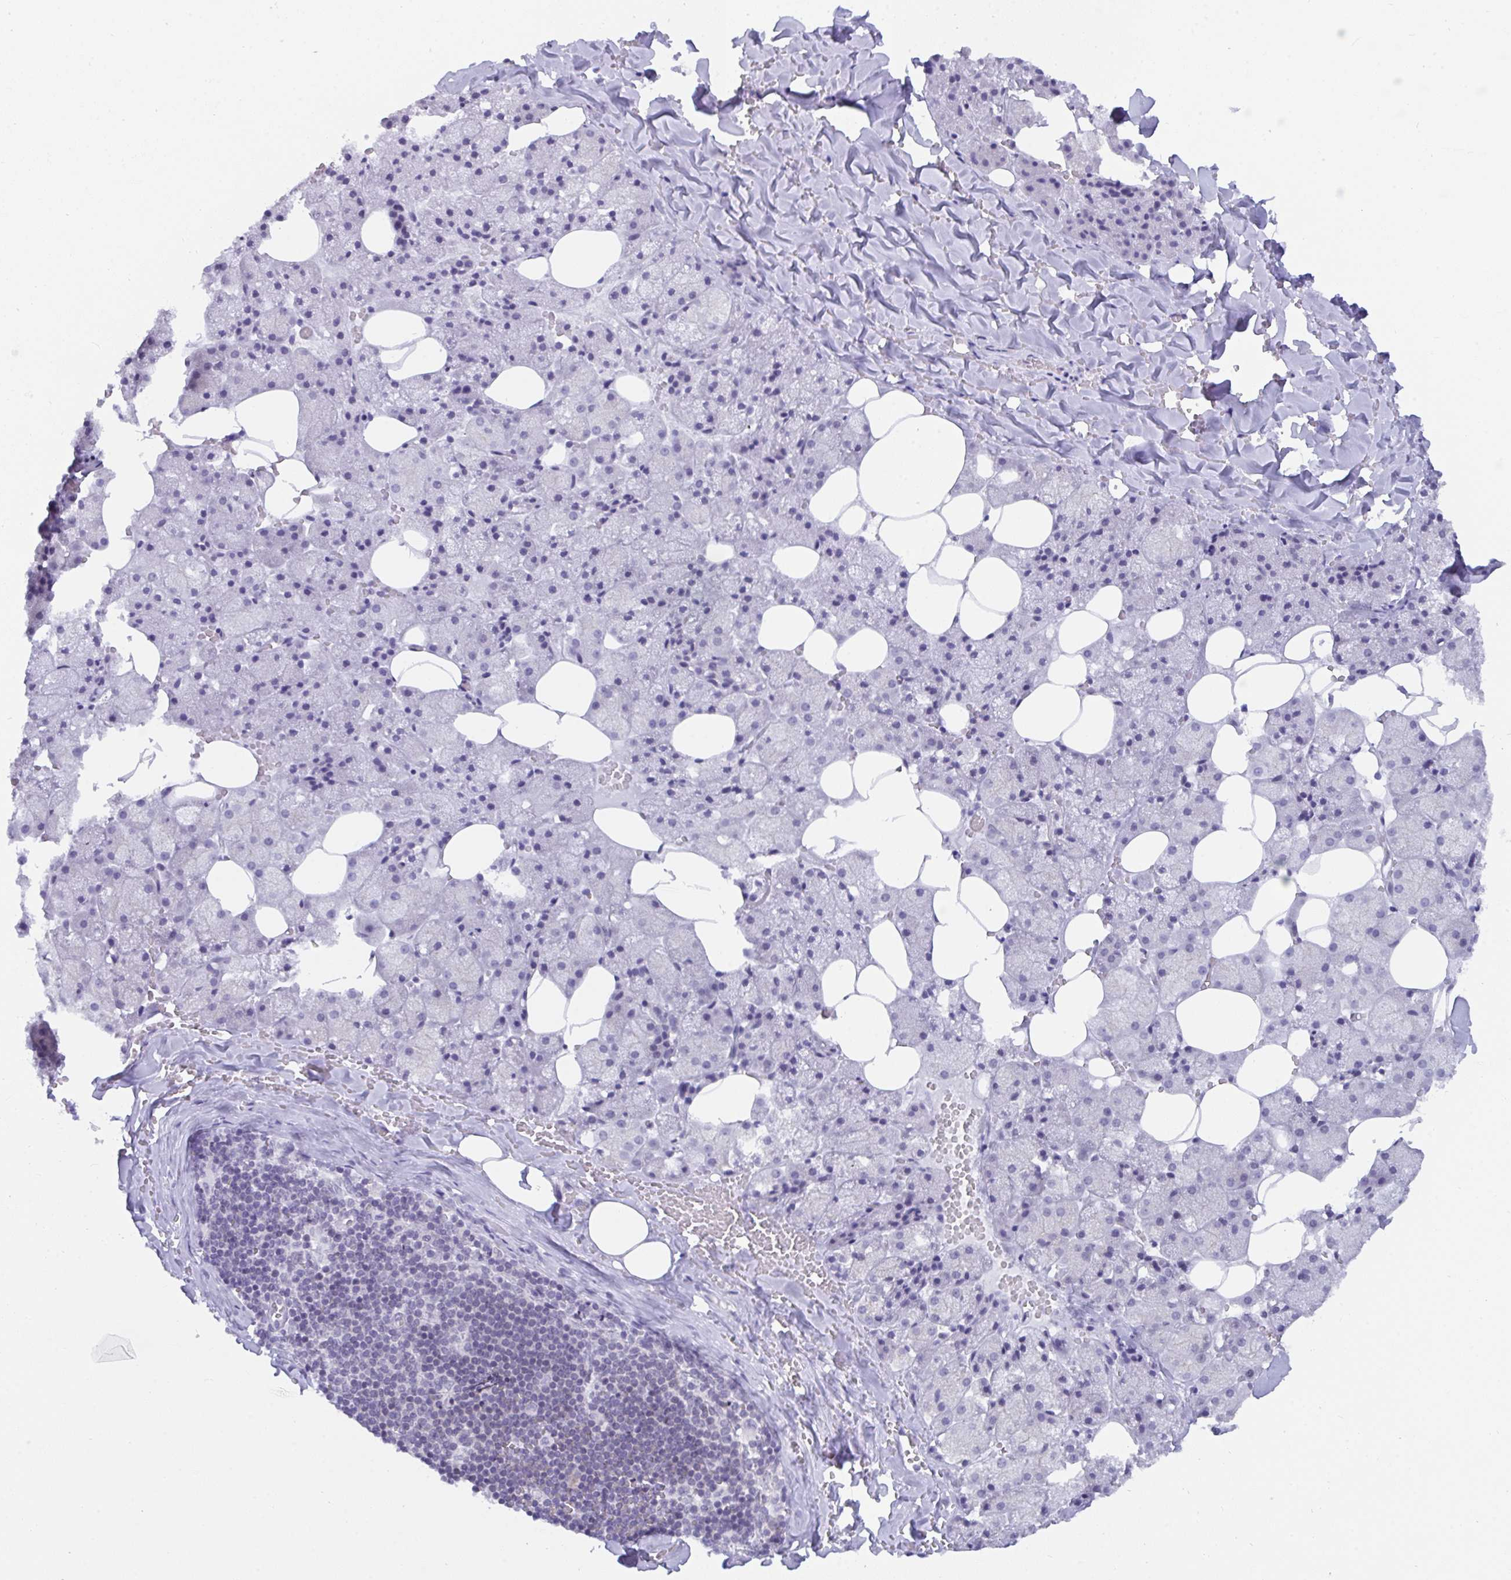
{"staining": {"intensity": "negative", "quantity": "none", "location": "none"}, "tissue": "salivary gland", "cell_type": "Glandular cells", "image_type": "normal", "snomed": [{"axis": "morphology", "description": "Normal tissue, NOS"}, {"axis": "topography", "description": "Salivary gland"}, {"axis": "topography", "description": "Peripheral nerve tissue"}], "caption": "The image shows no staining of glandular cells in normal salivary gland. (DAB (3,3'-diaminobenzidine) immunohistochemistry (IHC) visualized using brightfield microscopy, high magnification).", "gene": "BMAL2", "patient": {"sex": "male", "age": 38}}